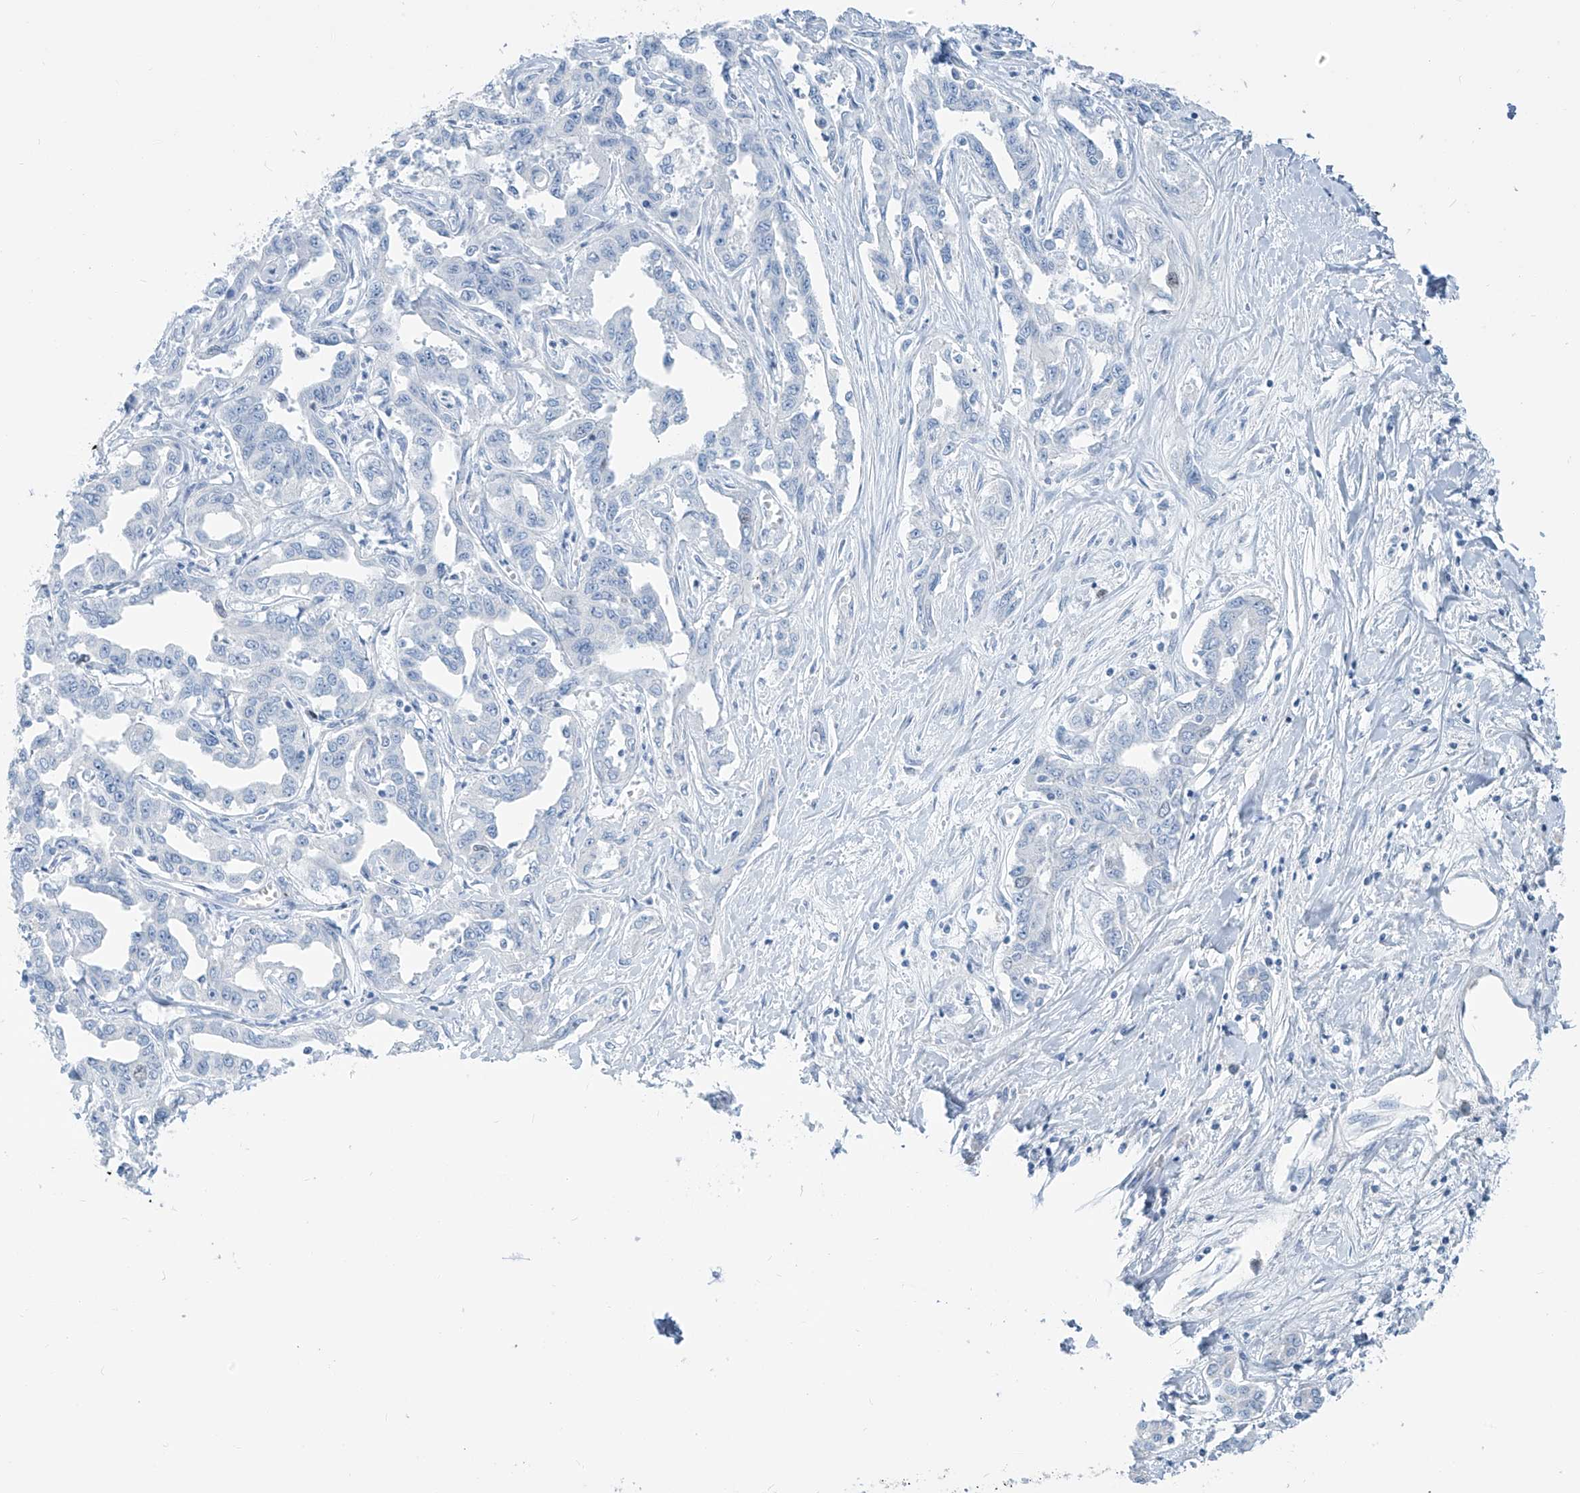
{"staining": {"intensity": "negative", "quantity": "none", "location": "none"}, "tissue": "liver cancer", "cell_type": "Tumor cells", "image_type": "cancer", "snomed": [{"axis": "morphology", "description": "Cholangiocarcinoma"}, {"axis": "topography", "description": "Liver"}], "caption": "This is an IHC micrograph of cholangiocarcinoma (liver). There is no staining in tumor cells.", "gene": "SGO2", "patient": {"sex": "male", "age": 59}}